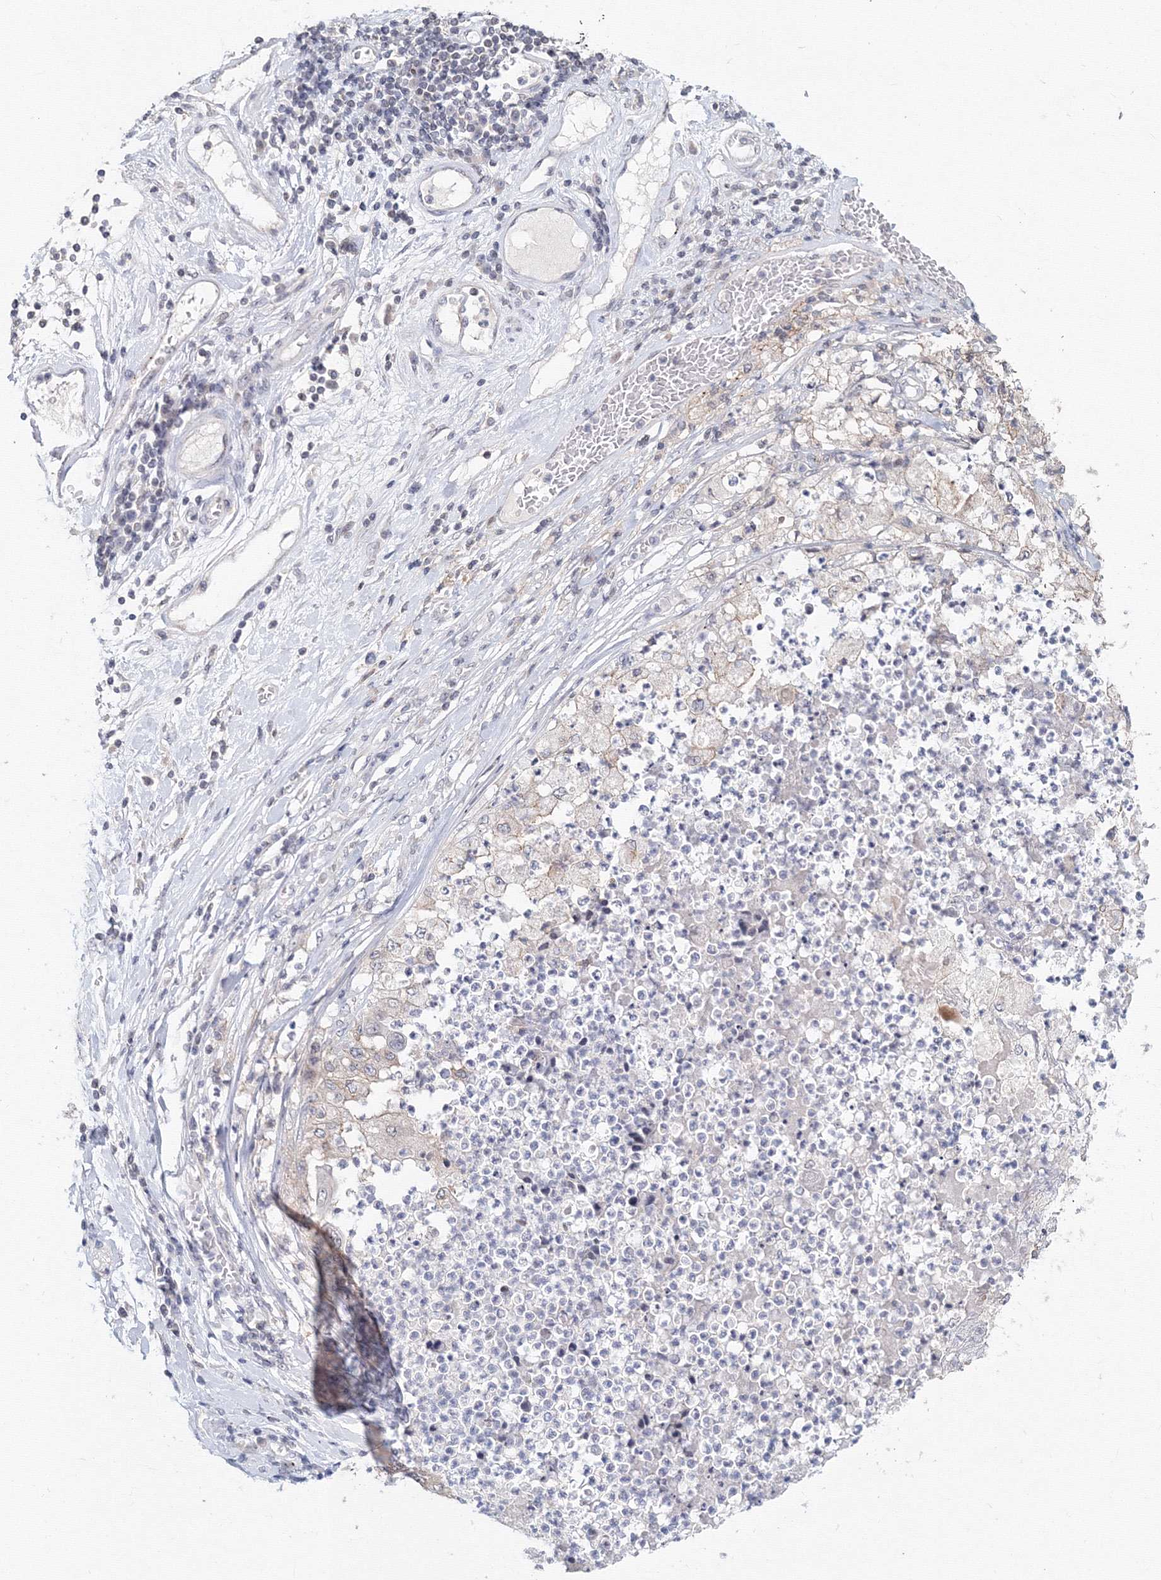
{"staining": {"intensity": "negative", "quantity": "none", "location": "none"}, "tissue": "stomach cancer", "cell_type": "Tumor cells", "image_type": "cancer", "snomed": [{"axis": "morphology", "description": "Adenocarcinoma, NOS"}, {"axis": "topography", "description": "Stomach"}], "caption": "DAB immunohistochemical staining of stomach cancer exhibits no significant positivity in tumor cells.", "gene": "SLC7A7", "patient": {"sex": "female", "age": 73}}